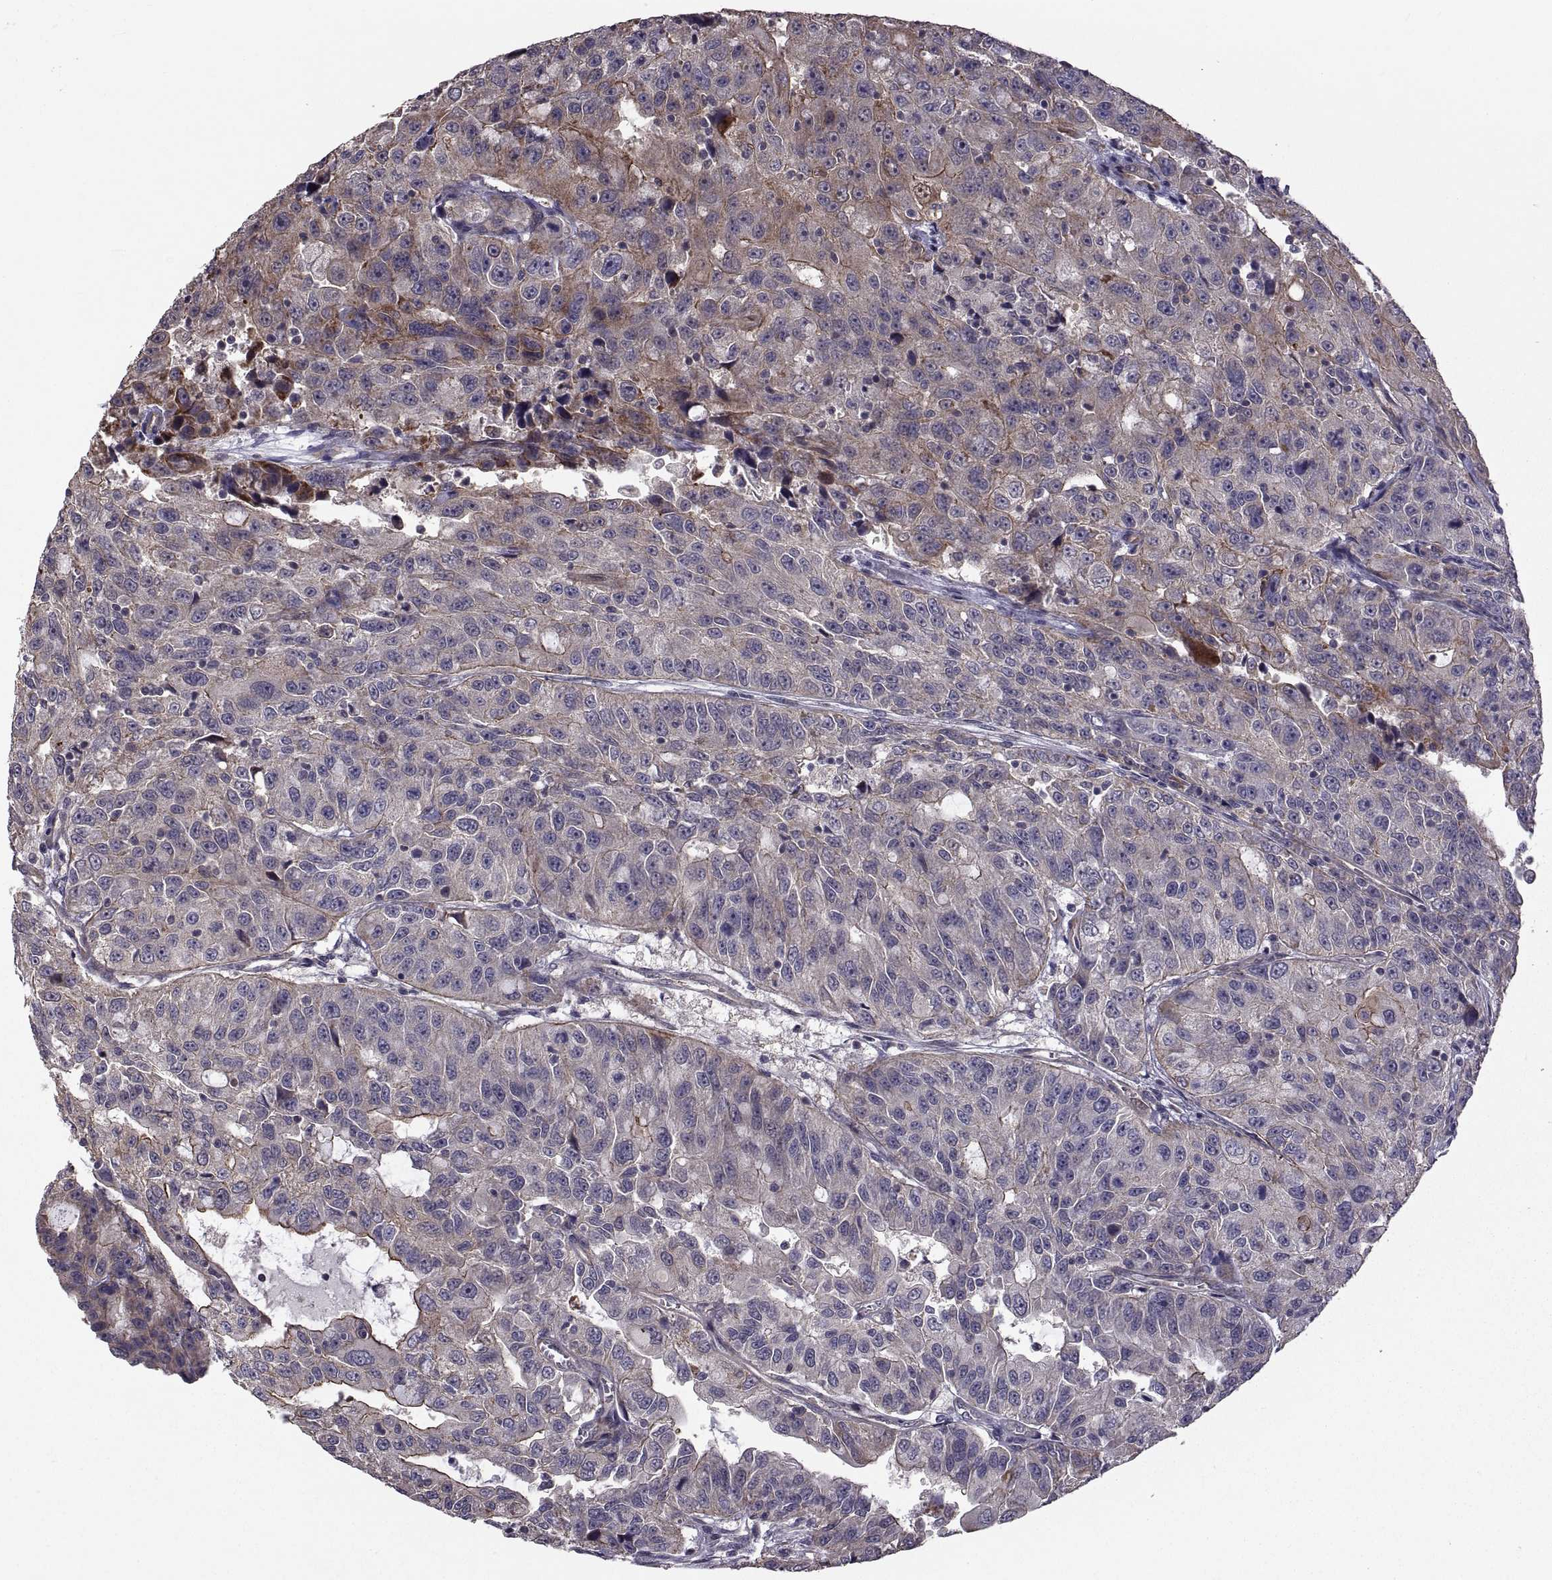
{"staining": {"intensity": "weak", "quantity": "25%-75%", "location": "cytoplasmic/membranous"}, "tissue": "urothelial cancer", "cell_type": "Tumor cells", "image_type": "cancer", "snomed": [{"axis": "morphology", "description": "Urothelial carcinoma, NOS"}, {"axis": "morphology", "description": "Urothelial carcinoma, High grade"}, {"axis": "topography", "description": "Urinary bladder"}], "caption": "Protein analysis of urothelial carcinoma (high-grade) tissue exhibits weak cytoplasmic/membranous staining in about 25%-75% of tumor cells. (DAB (3,3'-diaminobenzidine) = brown stain, brightfield microscopy at high magnification).", "gene": "PMM2", "patient": {"sex": "female", "age": 73}}